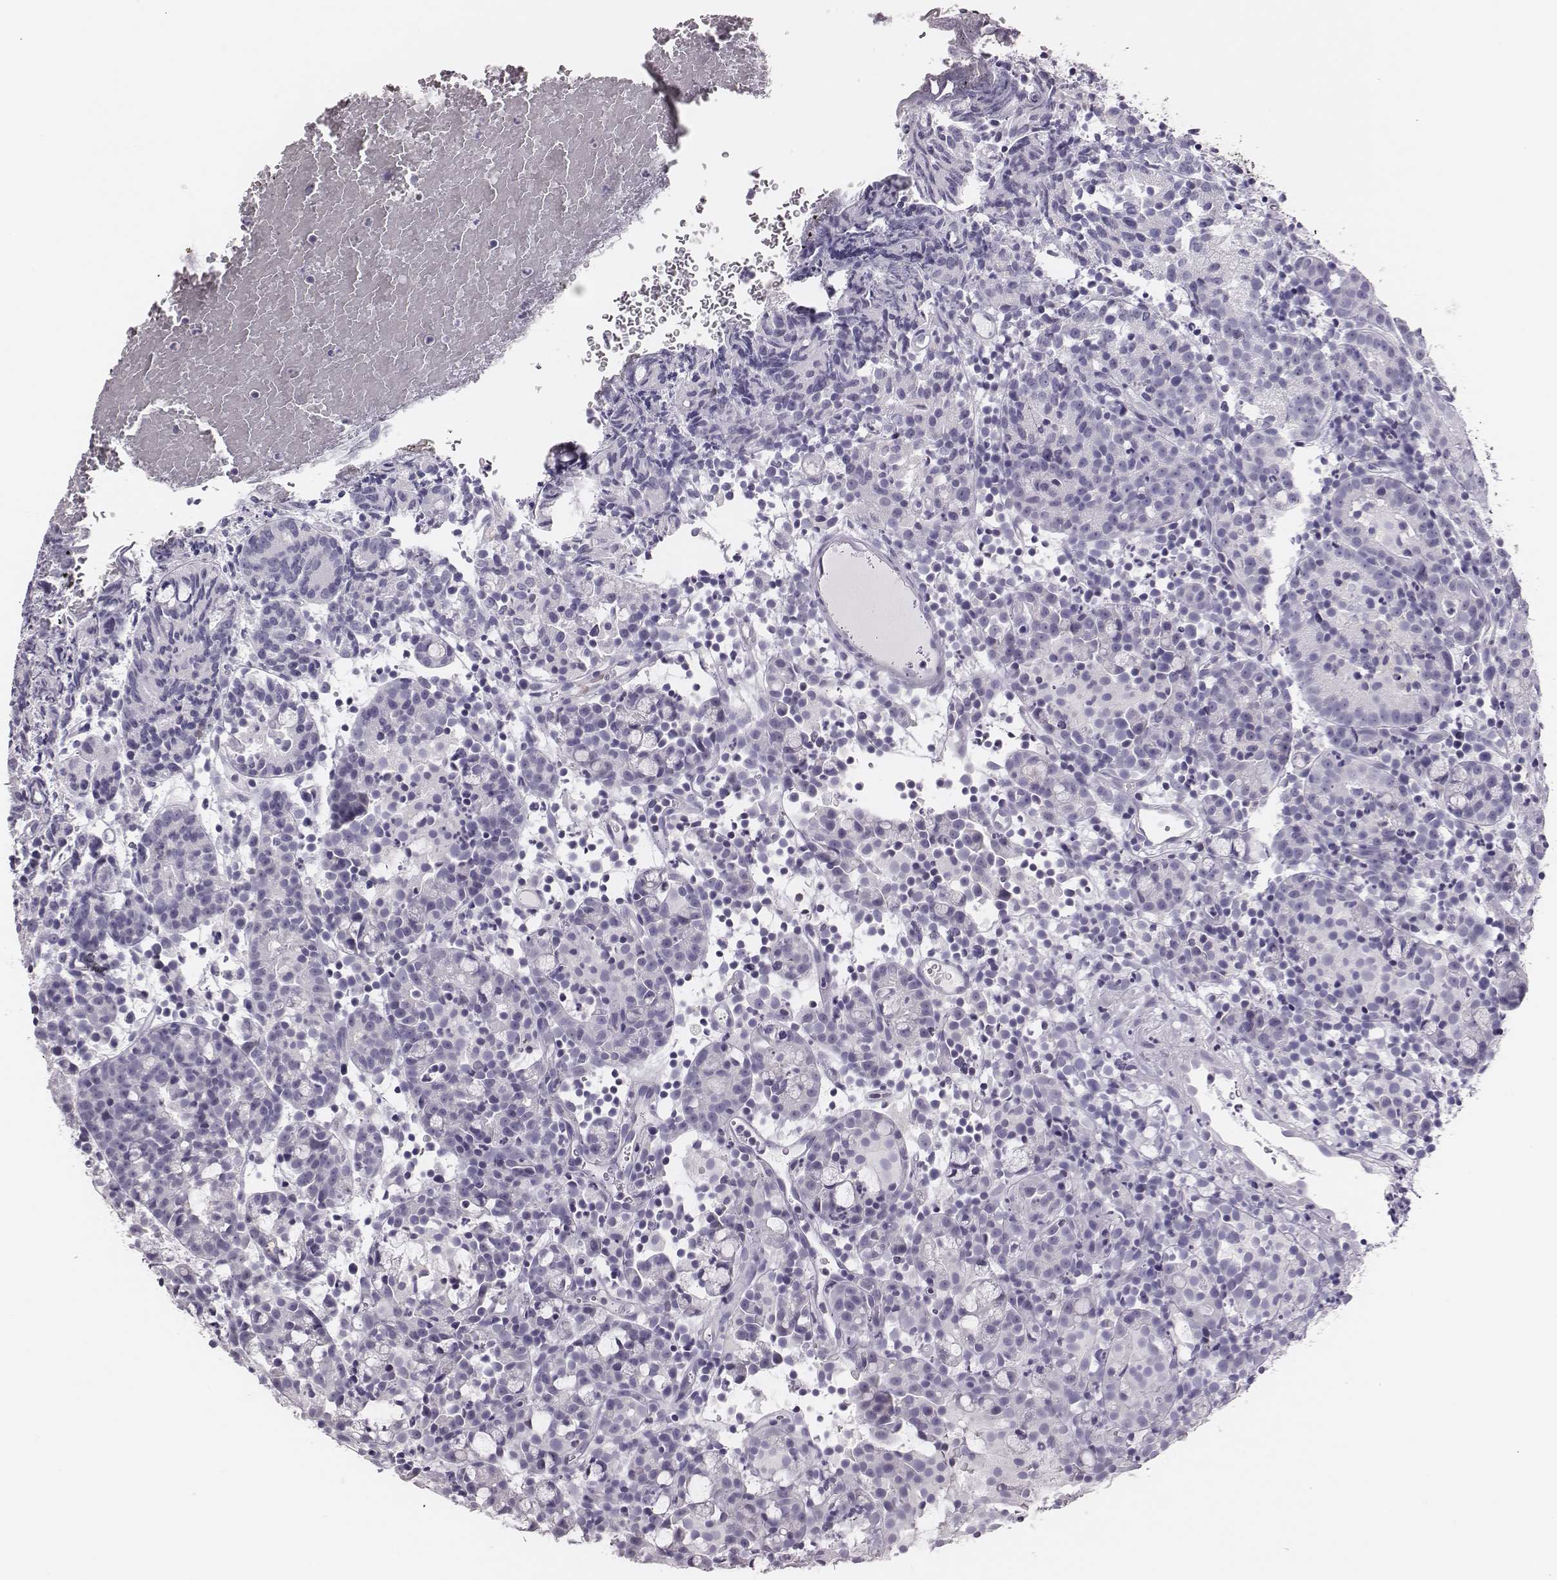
{"staining": {"intensity": "negative", "quantity": "none", "location": "none"}, "tissue": "prostate cancer", "cell_type": "Tumor cells", "image_type": "cancer", "snomed": [{"axis": "morphology", "description": "Adenocarcinoma, High grade"}, {"axis": "topography", "description": "Prostate"}], "caption": "An IHC photomicrograph of high-grade adenocarcinoma (prostate) is shown. There is no staining in tumor cells of high-grade adenocarcinoma (prostate). (DAB immunohistochemistry, high magnification).", "gene": "H1-6", "patient": {"sex": "male", "age": 53}}